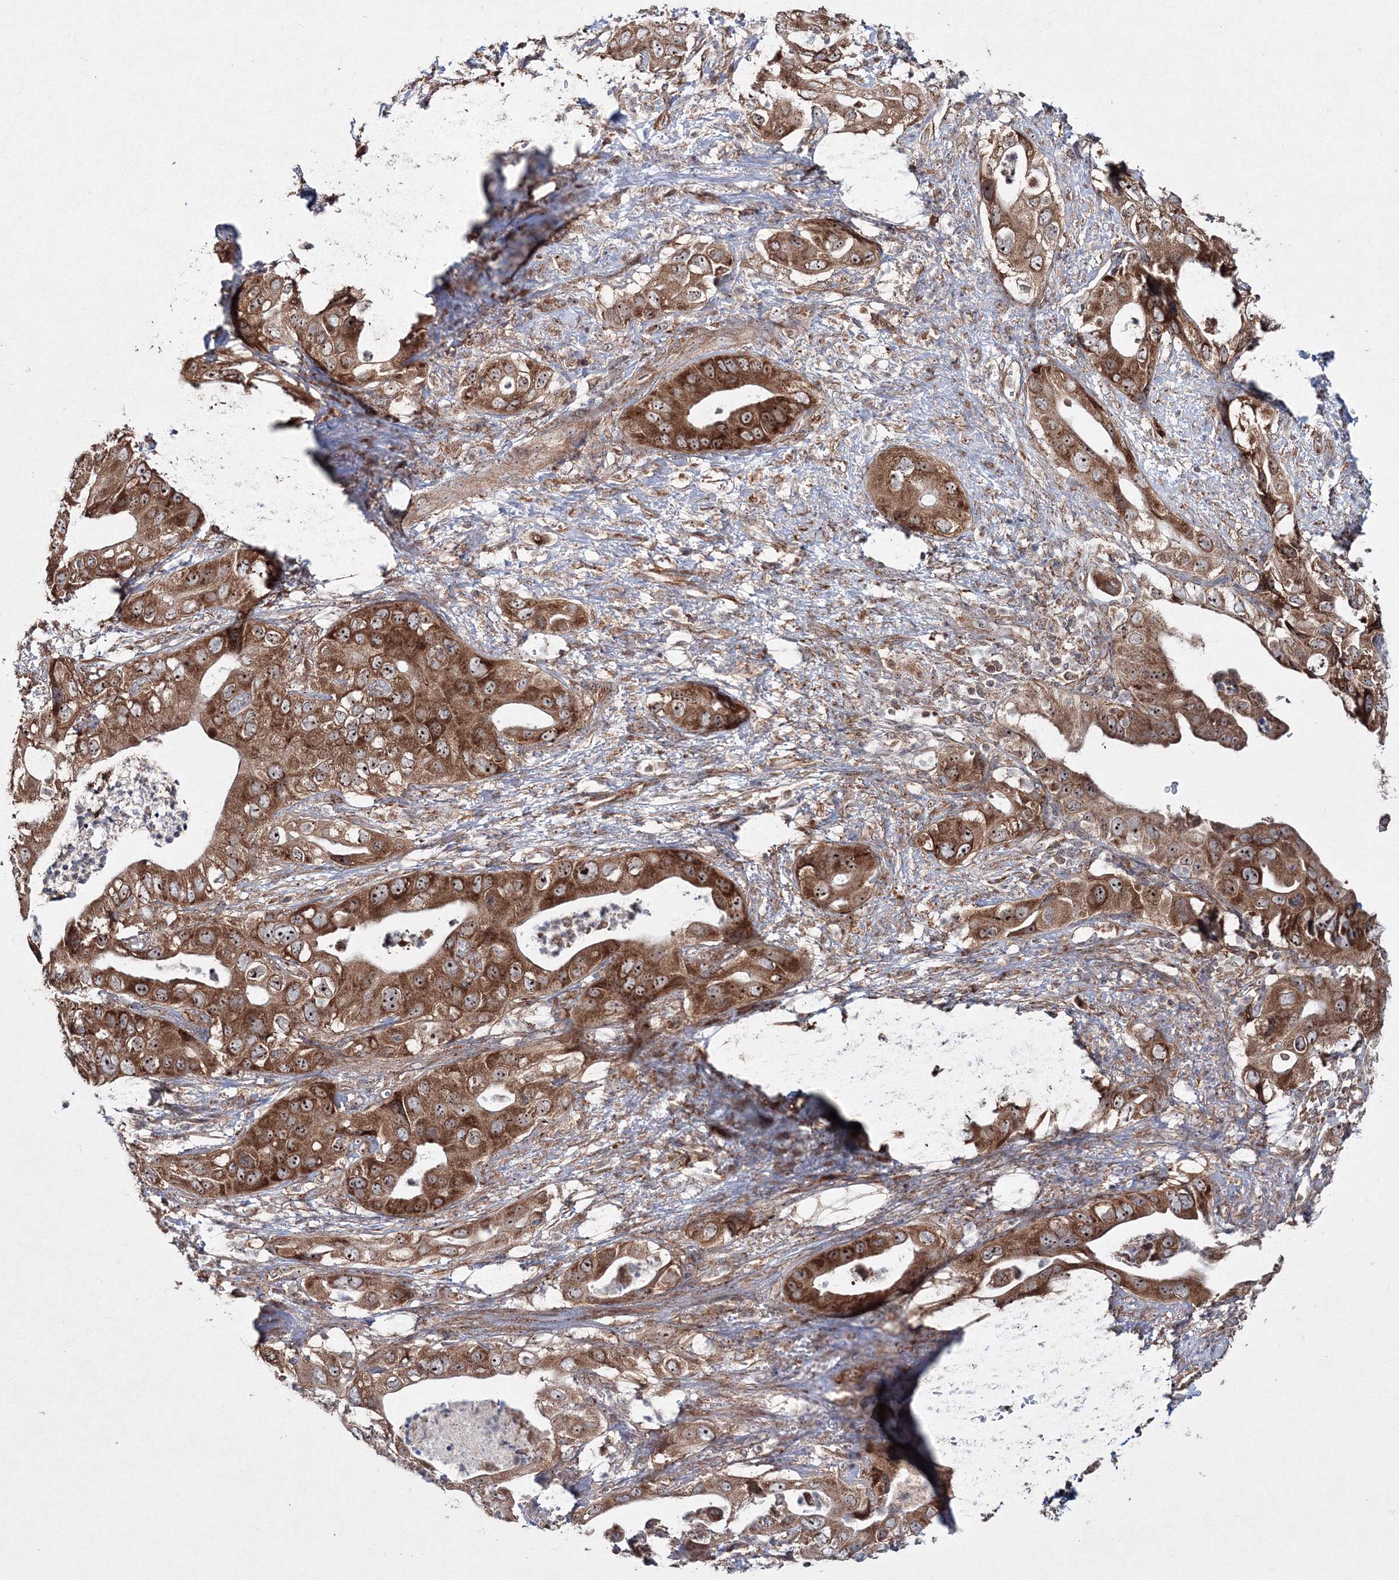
{"staining": {"intensity": "strong", "quantity": ">75%", "location": "cytoplasmic/membranous,nuclear"}, "tissue": "pancreatic cancer", "cell_type": "Tumor cells", "image_type": "cancer", "snomed": [{"axis": "morphology", "description": "Adenocarcinoma, NOS"}, {"axis": "topography", "description": "Pancreas"}], "caption": "Tumor cells display strong cytoplasmic/membranous and nuclear expression in about >75% of cells in pancreatic cancer (adenocarcinoma).", "gene": "PEX13", "patient": {"sex": "female", "age": 78}}